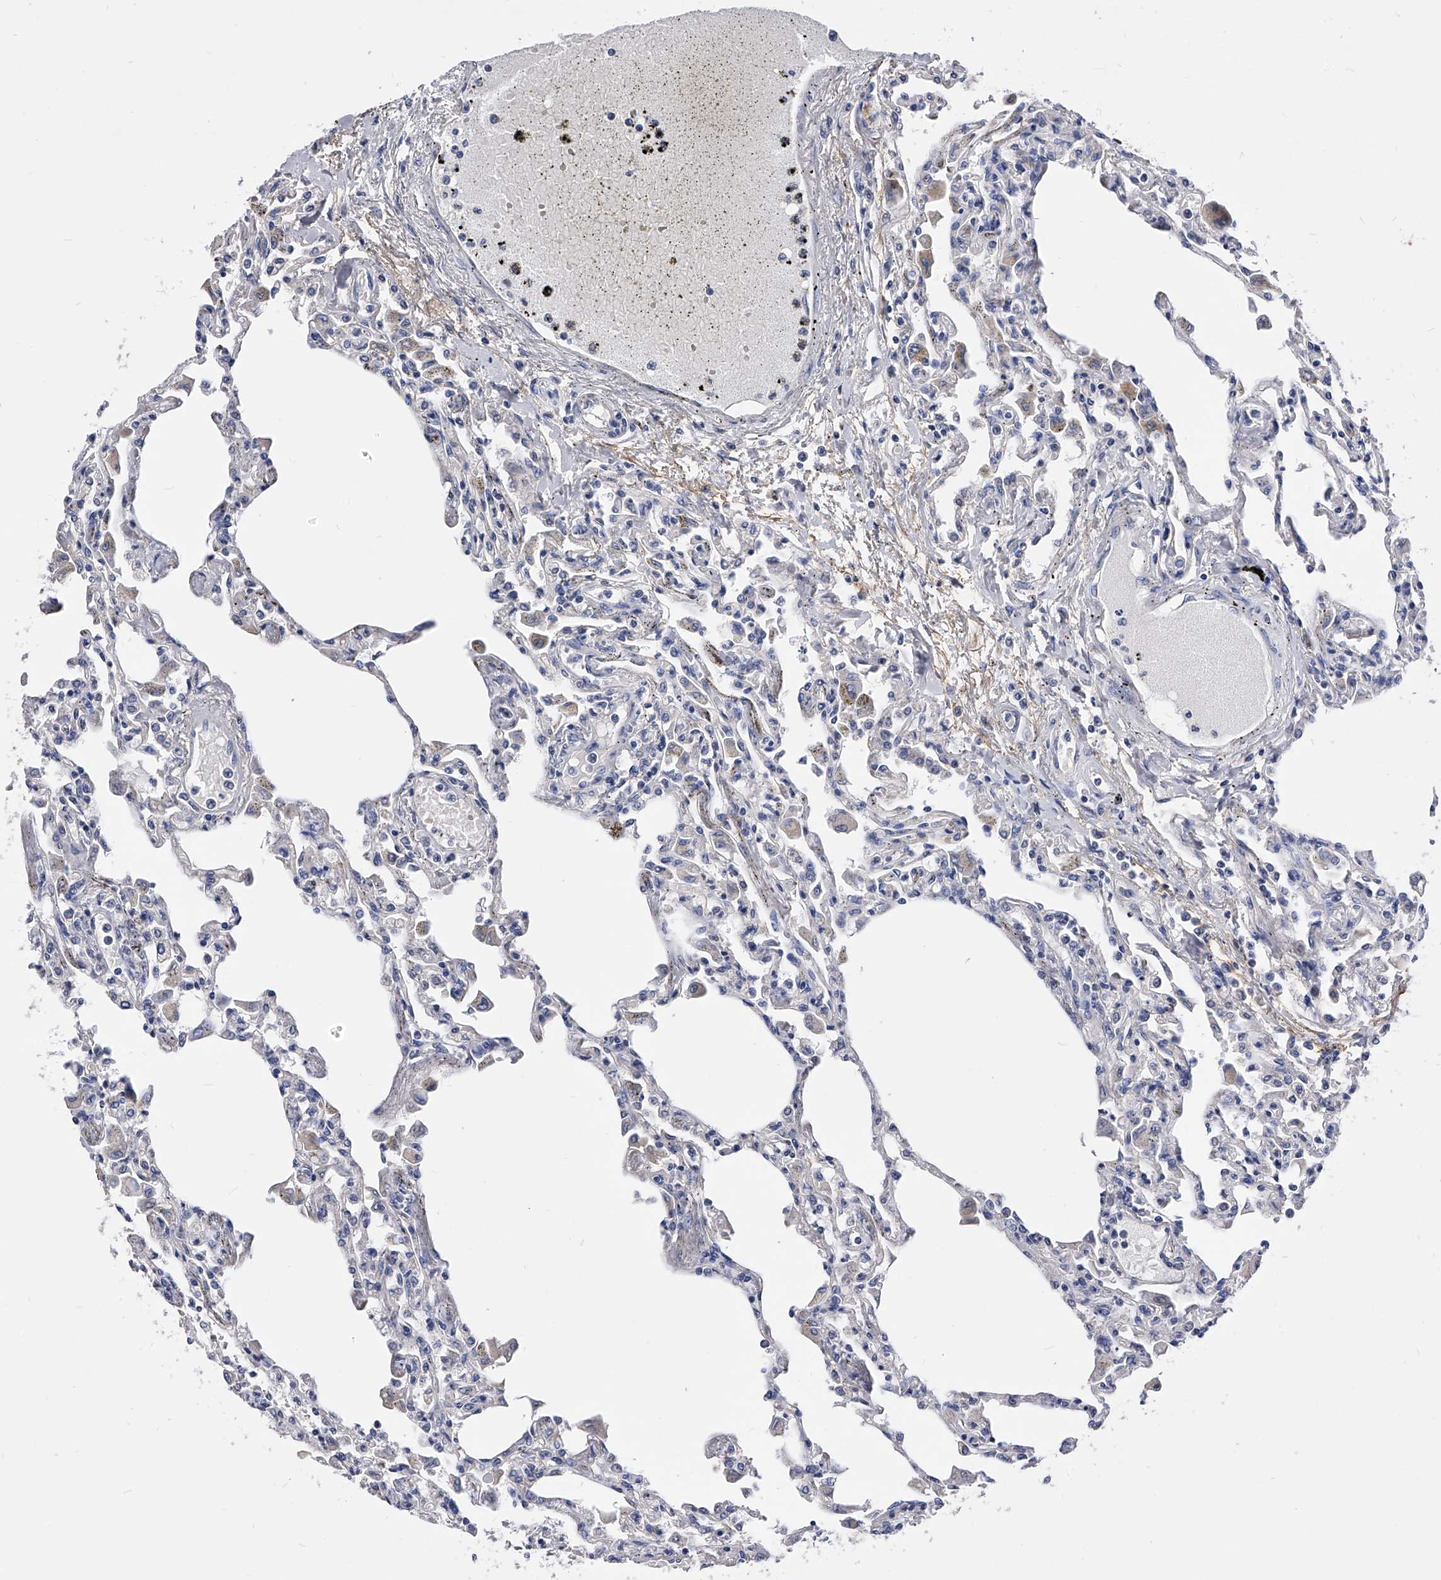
{"staining": {"intensity": "negative", "quantity": "none", "location": "none"}, "tissue": "lung", "cell_type": "Alveolar cells", "image_type": "normal", "snomed": [{"axis": "morphology", "description": "Normal tissue, NOS"}, {"axis": "topography", "description": "Bronchus"}, {"axis": "topography", "description": "Lung"}], "caption": "Alveolar cells are negative for protein expression in benign human lung. Nuclei are stained in blue.", "gene": "ZNF529", "patient": {"sex": "female", "age": 49}}